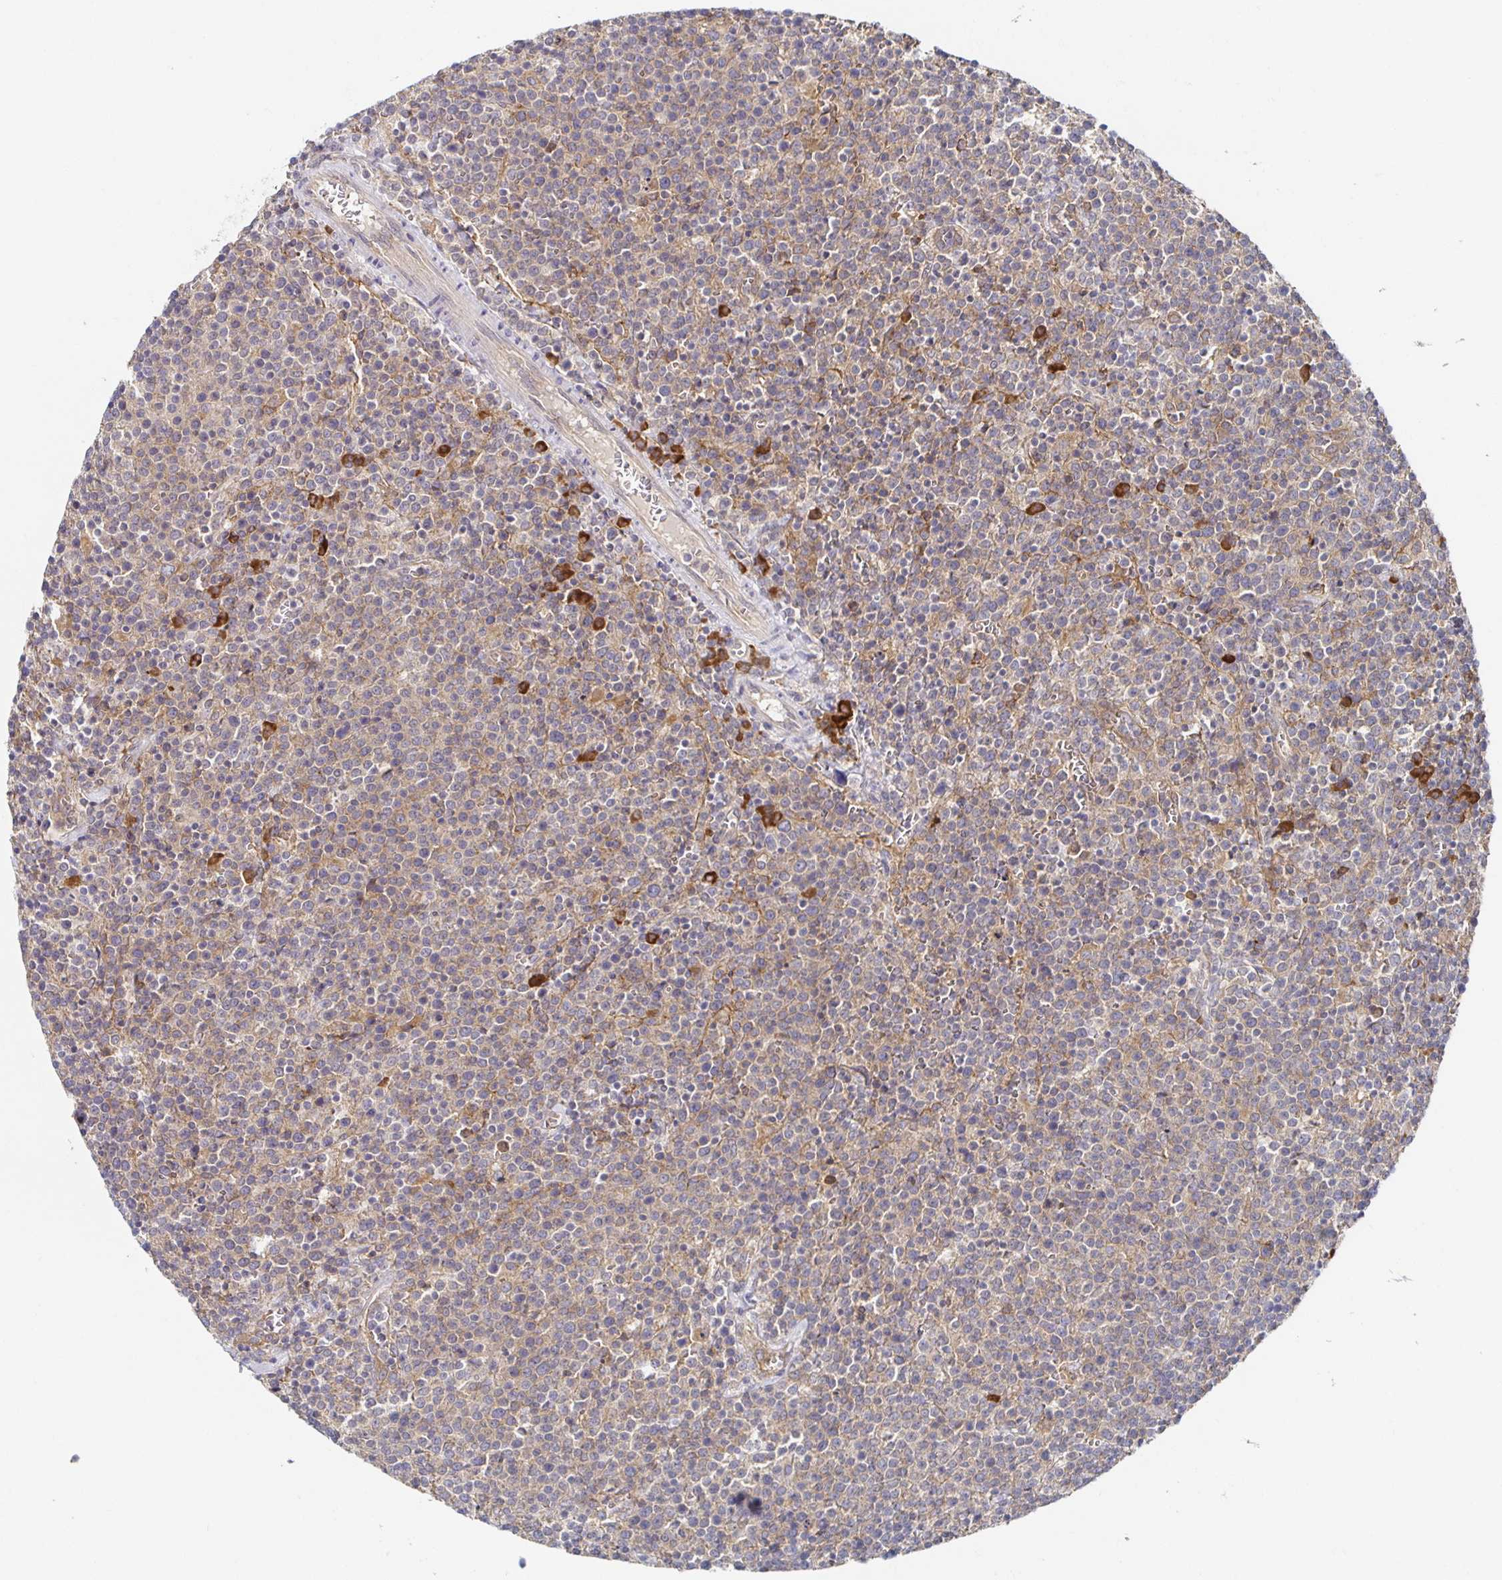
{"staining": {"intensity": "weak", "quantity": "25%-75%", "location": "cytoplasmic/membranous"}, "tissue": "lymphoma", "cell_type": "Tumor cells", "image_type": "cancer", "snomed": [{"axis": "morphology", "description": "Malignant lymphoma, non-Hodgkin's type, High grade"}, {"axis": "topography", "description": "Lymph node"}], "caption": "DAB immunohistochemical staining of malignant lymphoma, non-Hodgkin's type (high-grade) exhibits weak cytoplasmic/membranous protein staining in approximately 25%-75% of tumor cells.", "gene": "BAD", "patient": {"sex": "male", "age": 61}}